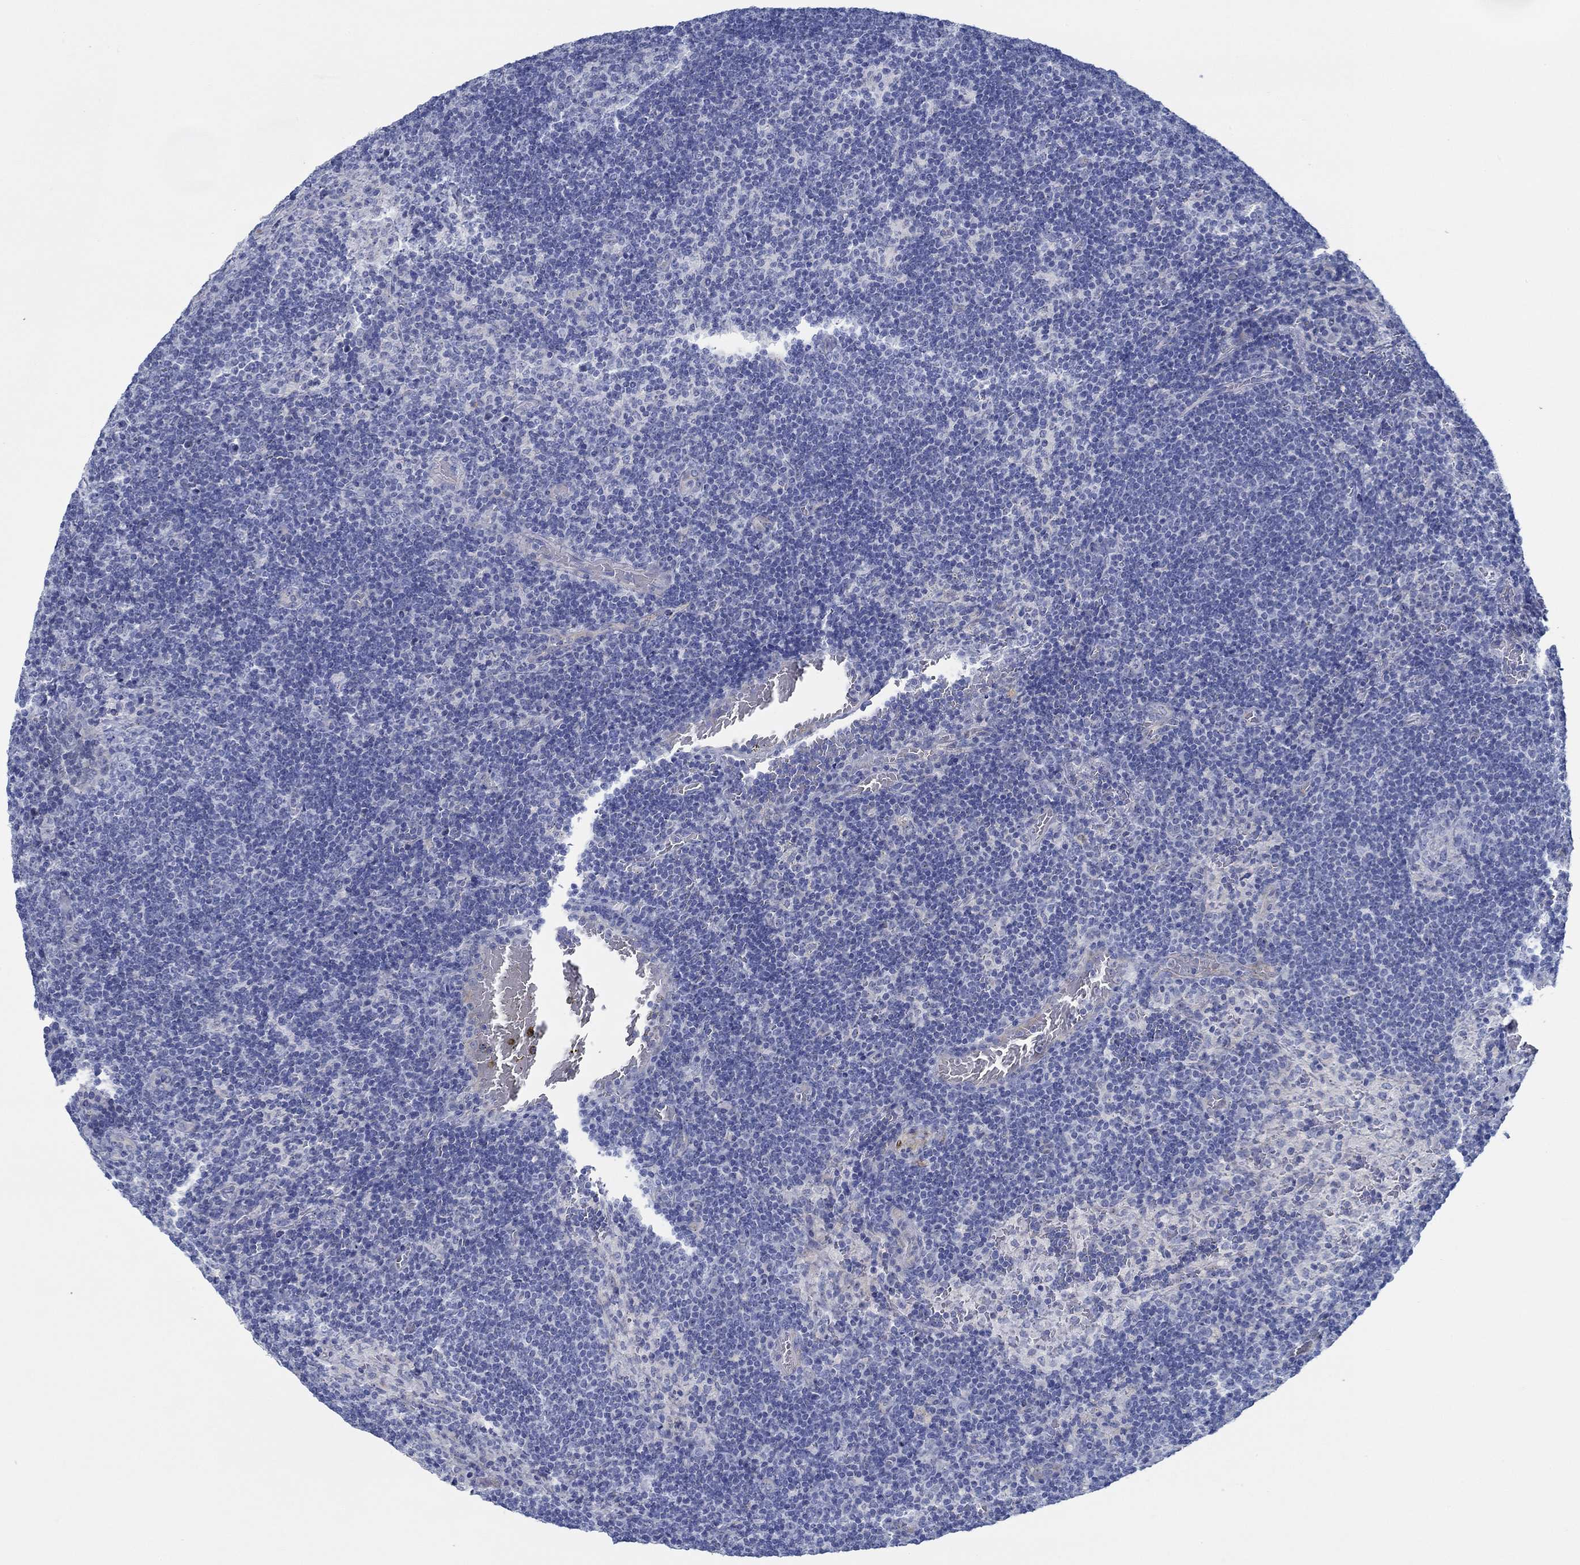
{"staining": {"intensity": "negative", "quantity": "none", "location": "none"}, "tissue": "lymph node", "cell_type": "Non-germinal center cells", "image_type": "normal", "snomed": [{"axis": "morphology", "description": "Normal tissue, NOS"}, {"axis": "topography", "description": "Lymph node"}], "caption": "Lymph node was stained to show a protein in brown. There is no significant staining in non-germinal center cells. (DAB IHC visualized using brightfield microscopy, high magnification).", "gene": "IGFBP6", "patient": {"sex": "male", "age": 63}}